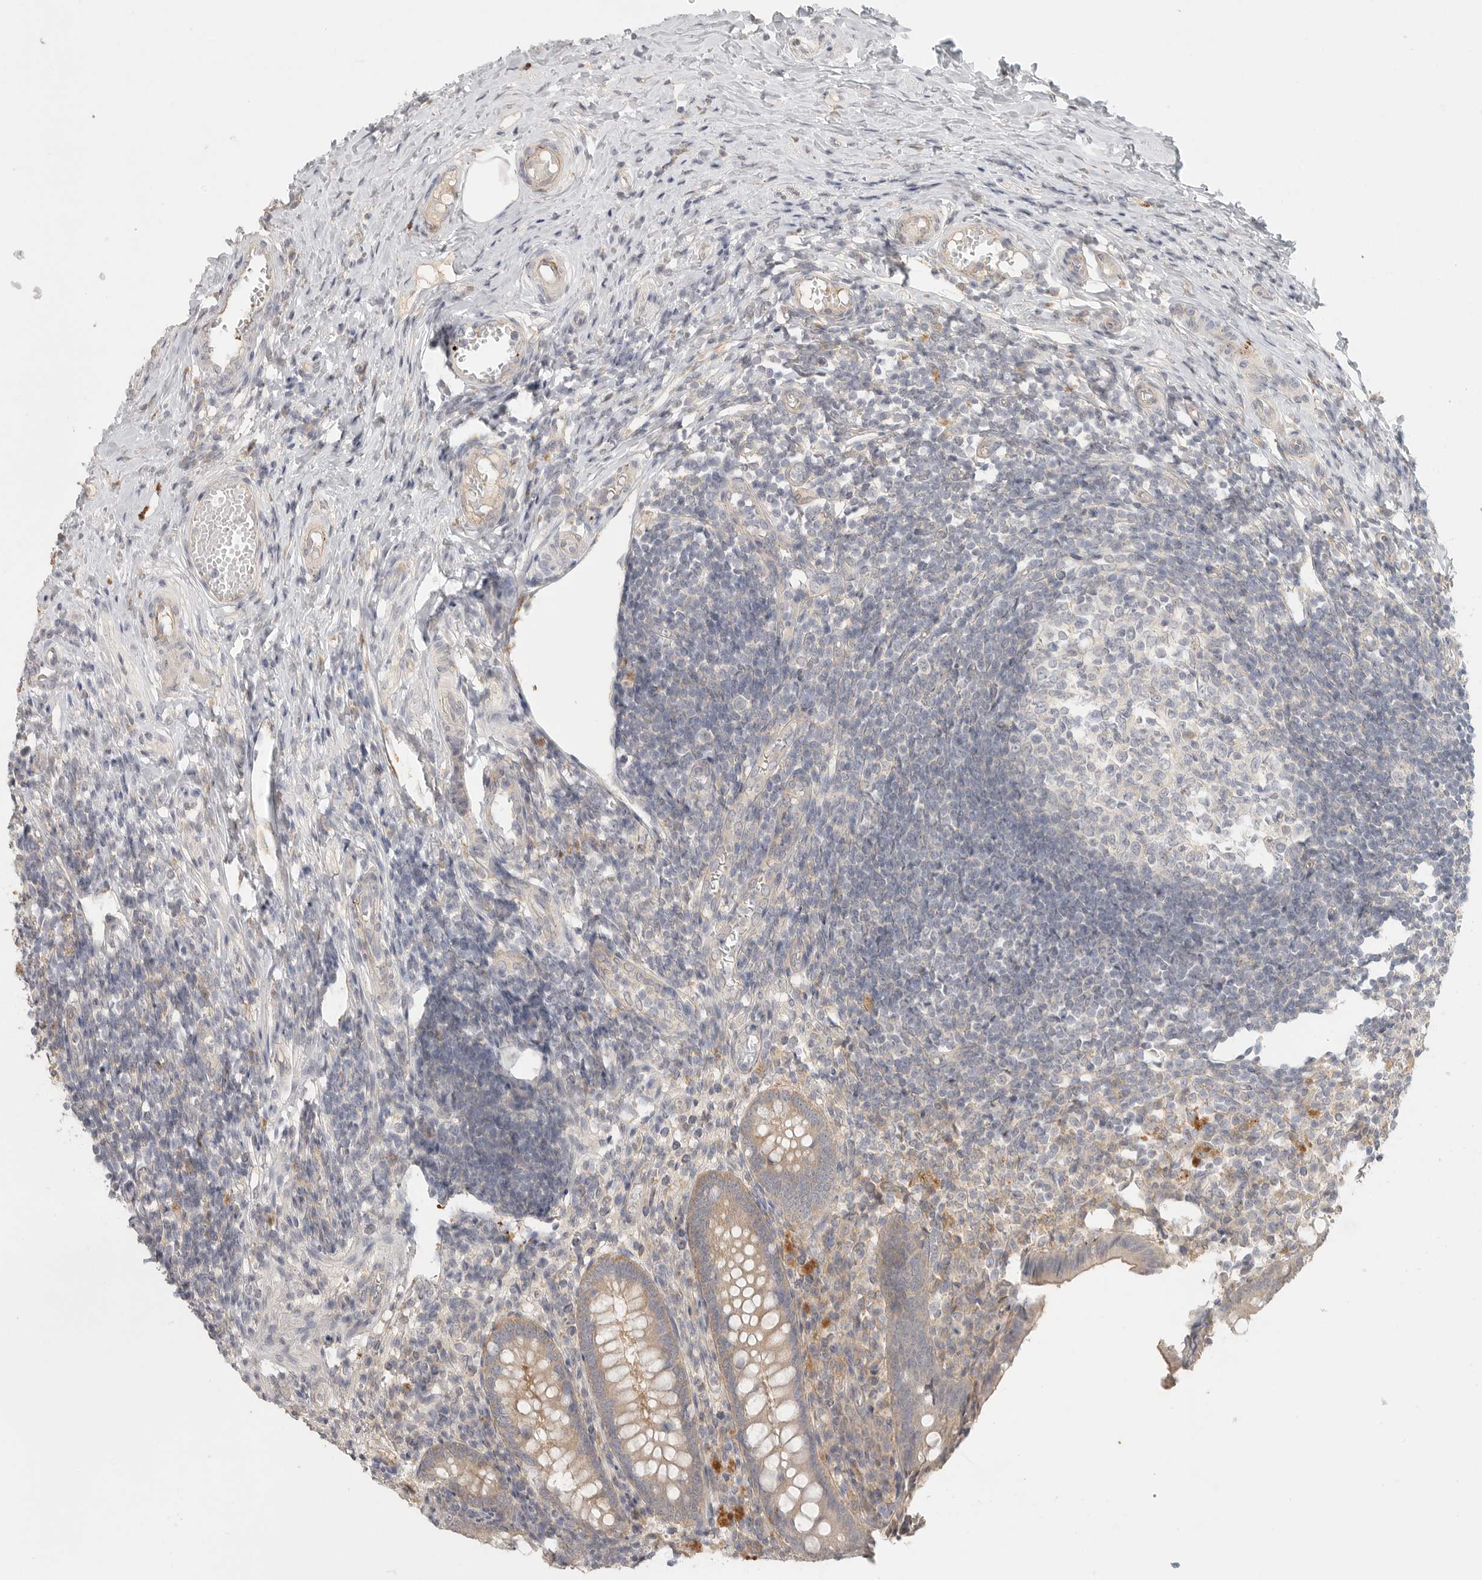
{"staining": {"intensity": "moderate", "quantity": "<25%", "location": "cytoplasmic/membranous"}, "tissue": "appendix", "cell_type": "Glandular cells", "image_type": "normal", "snomed": [{"axis": "morphology", "description": "Normal tissue, NOS"}, {"axis": "topography", "description": "Appendix"}], "caption": "IHC (DAB) staining of benign human appendix displays moderate cytoplasmic/membranous protein expression in about <25% of glandular cells. The staining was performed using DAB (3,3'-diaminobenzidine), with brown indicating positive protein expression. Nuclei are stained blue with hematoxylin.", "gene": "HDAC6", "patient": {"sex": "female", "age": 17}}